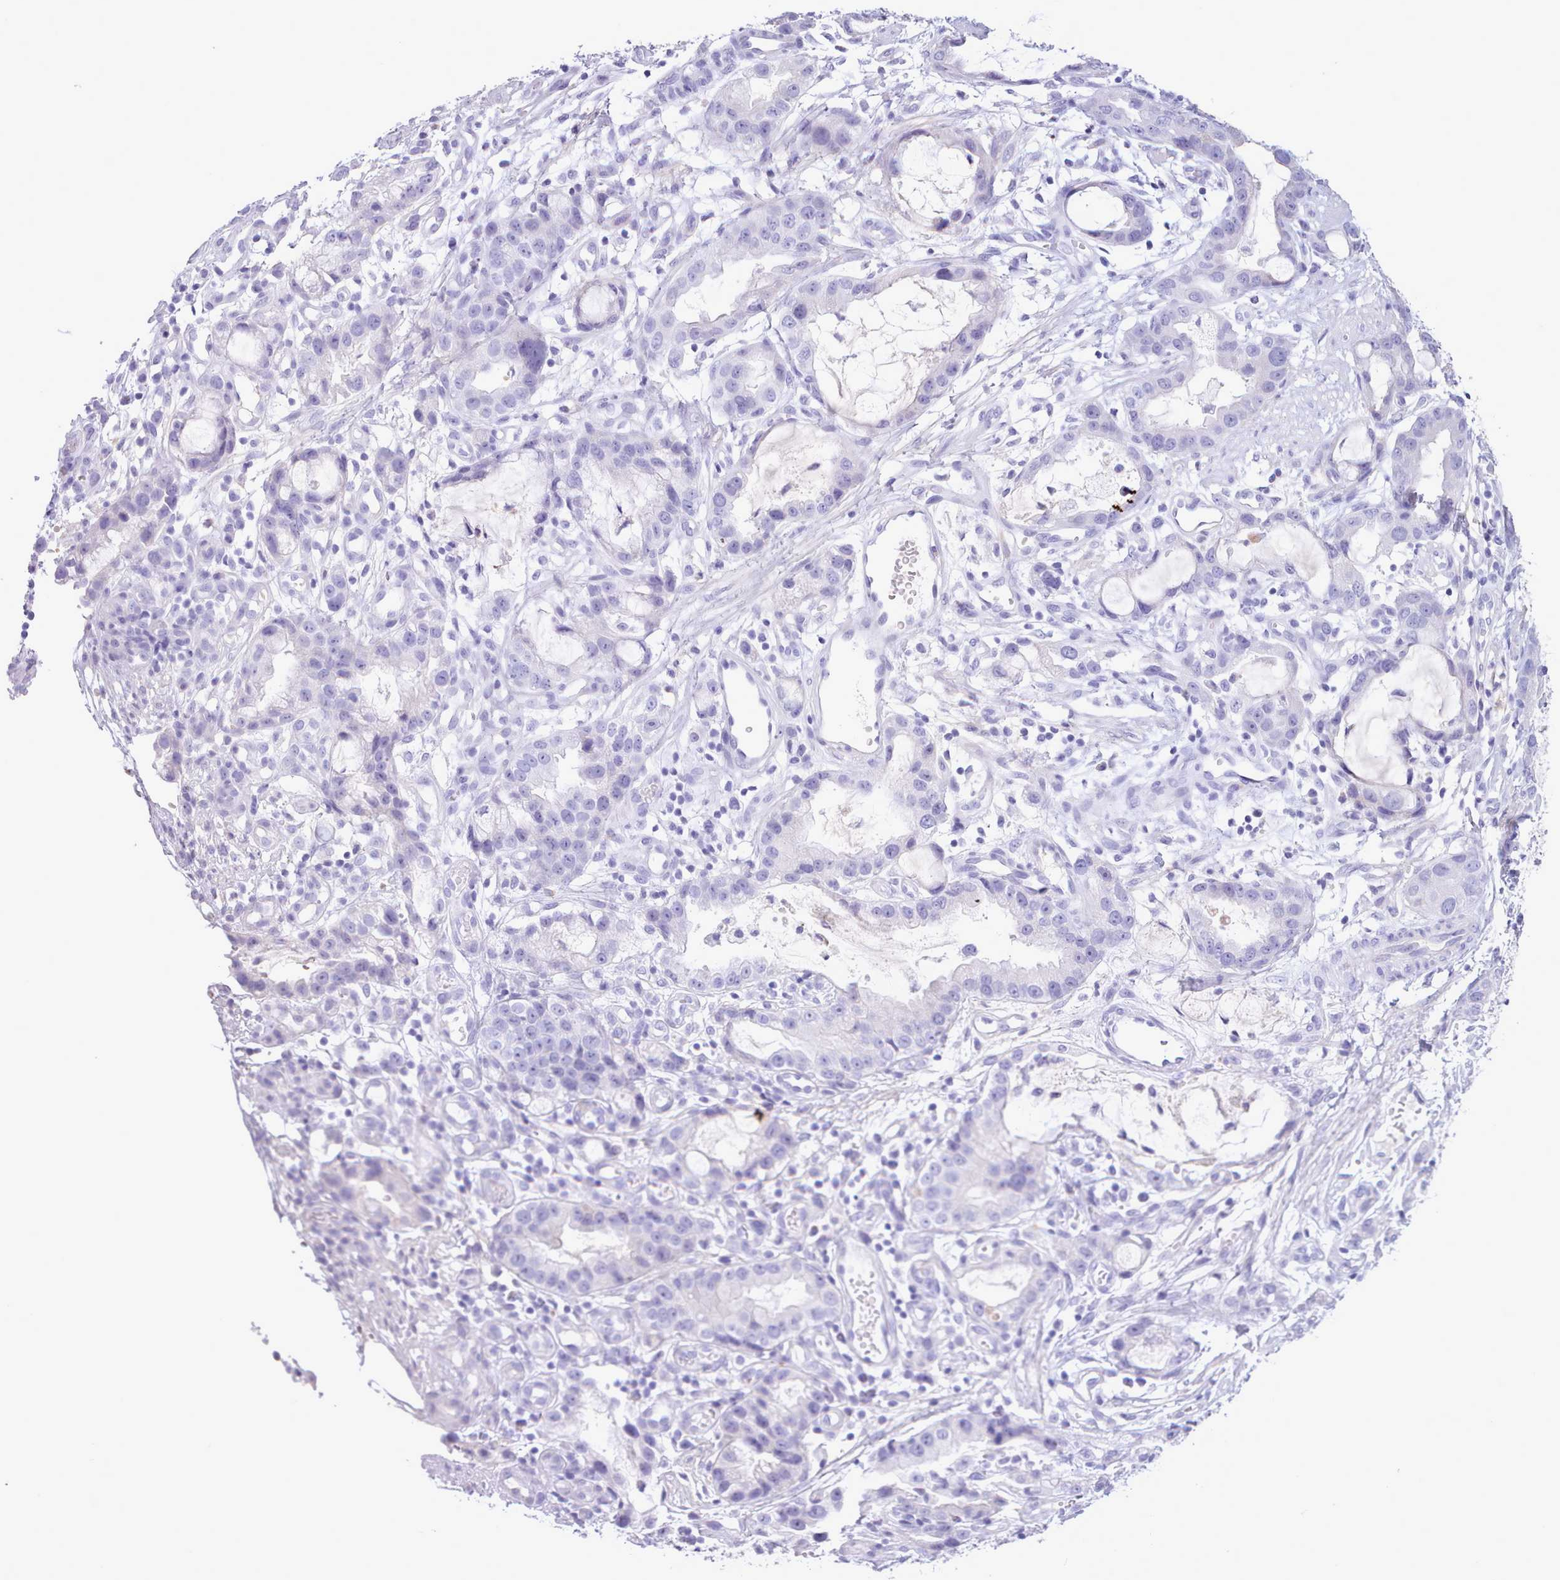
{"staining": {"intensity": "negative", "quantity": "none", "location": "none"}, "tissue": "stomach cancer", "cell_type": "Tumor cells", "image_type": "cancer", "snomed": [{"axis": "morphology", "description": "Adenocarcinoma, NOS"}, {"axis": "topography", "description": "Stomach"}], "caption": "Stomach adenocarcinoma was stained to show a protein in brown. There is no significant positivity in tumor cells. (DAB (3,3'-diaminobenzidine) immunohistochemistry, high magnification).", "gene": "CYP2A13", "patient": {"sex": "male", "age": 55}}